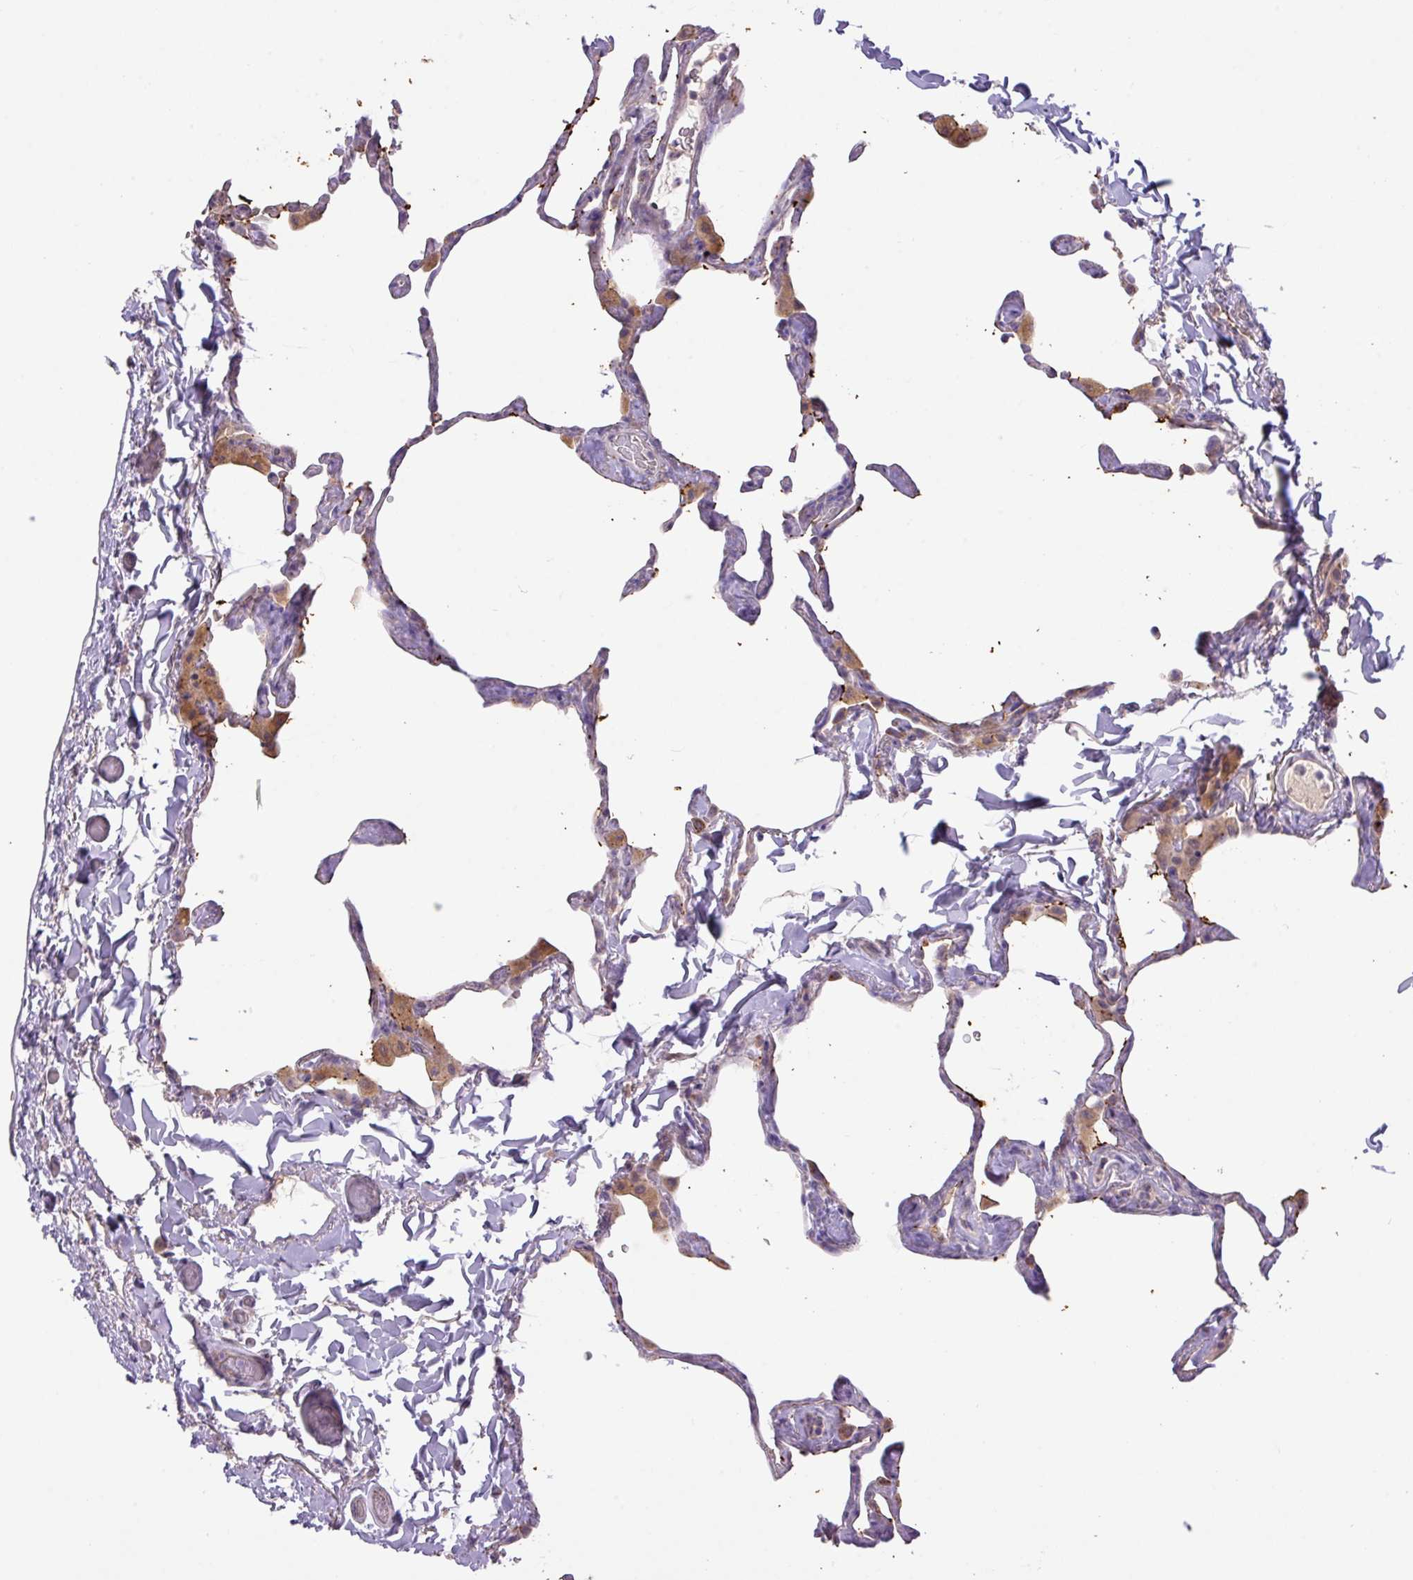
{"staining": {"intensity": "moderate", "quantity": "25%-75%", "location": "cytoplasmic/membranous"}, "tissue": "lung", "cell_type": "Alveolar cells", "image_type": "normal", "snomed": [{"axis": "morphology", "description": "Normal tissue, NOS"}, {"axis": "topography", "description": "Lung"}], "caption": "Brown immunohistochemical staining in unremarkable lung demonstrates moderate cytoplasmic/membranous staining in approximately 25%-75% of alveolar cells.", "gene": "PRADC1", "patient": {"sex": "male", "age": 65}}